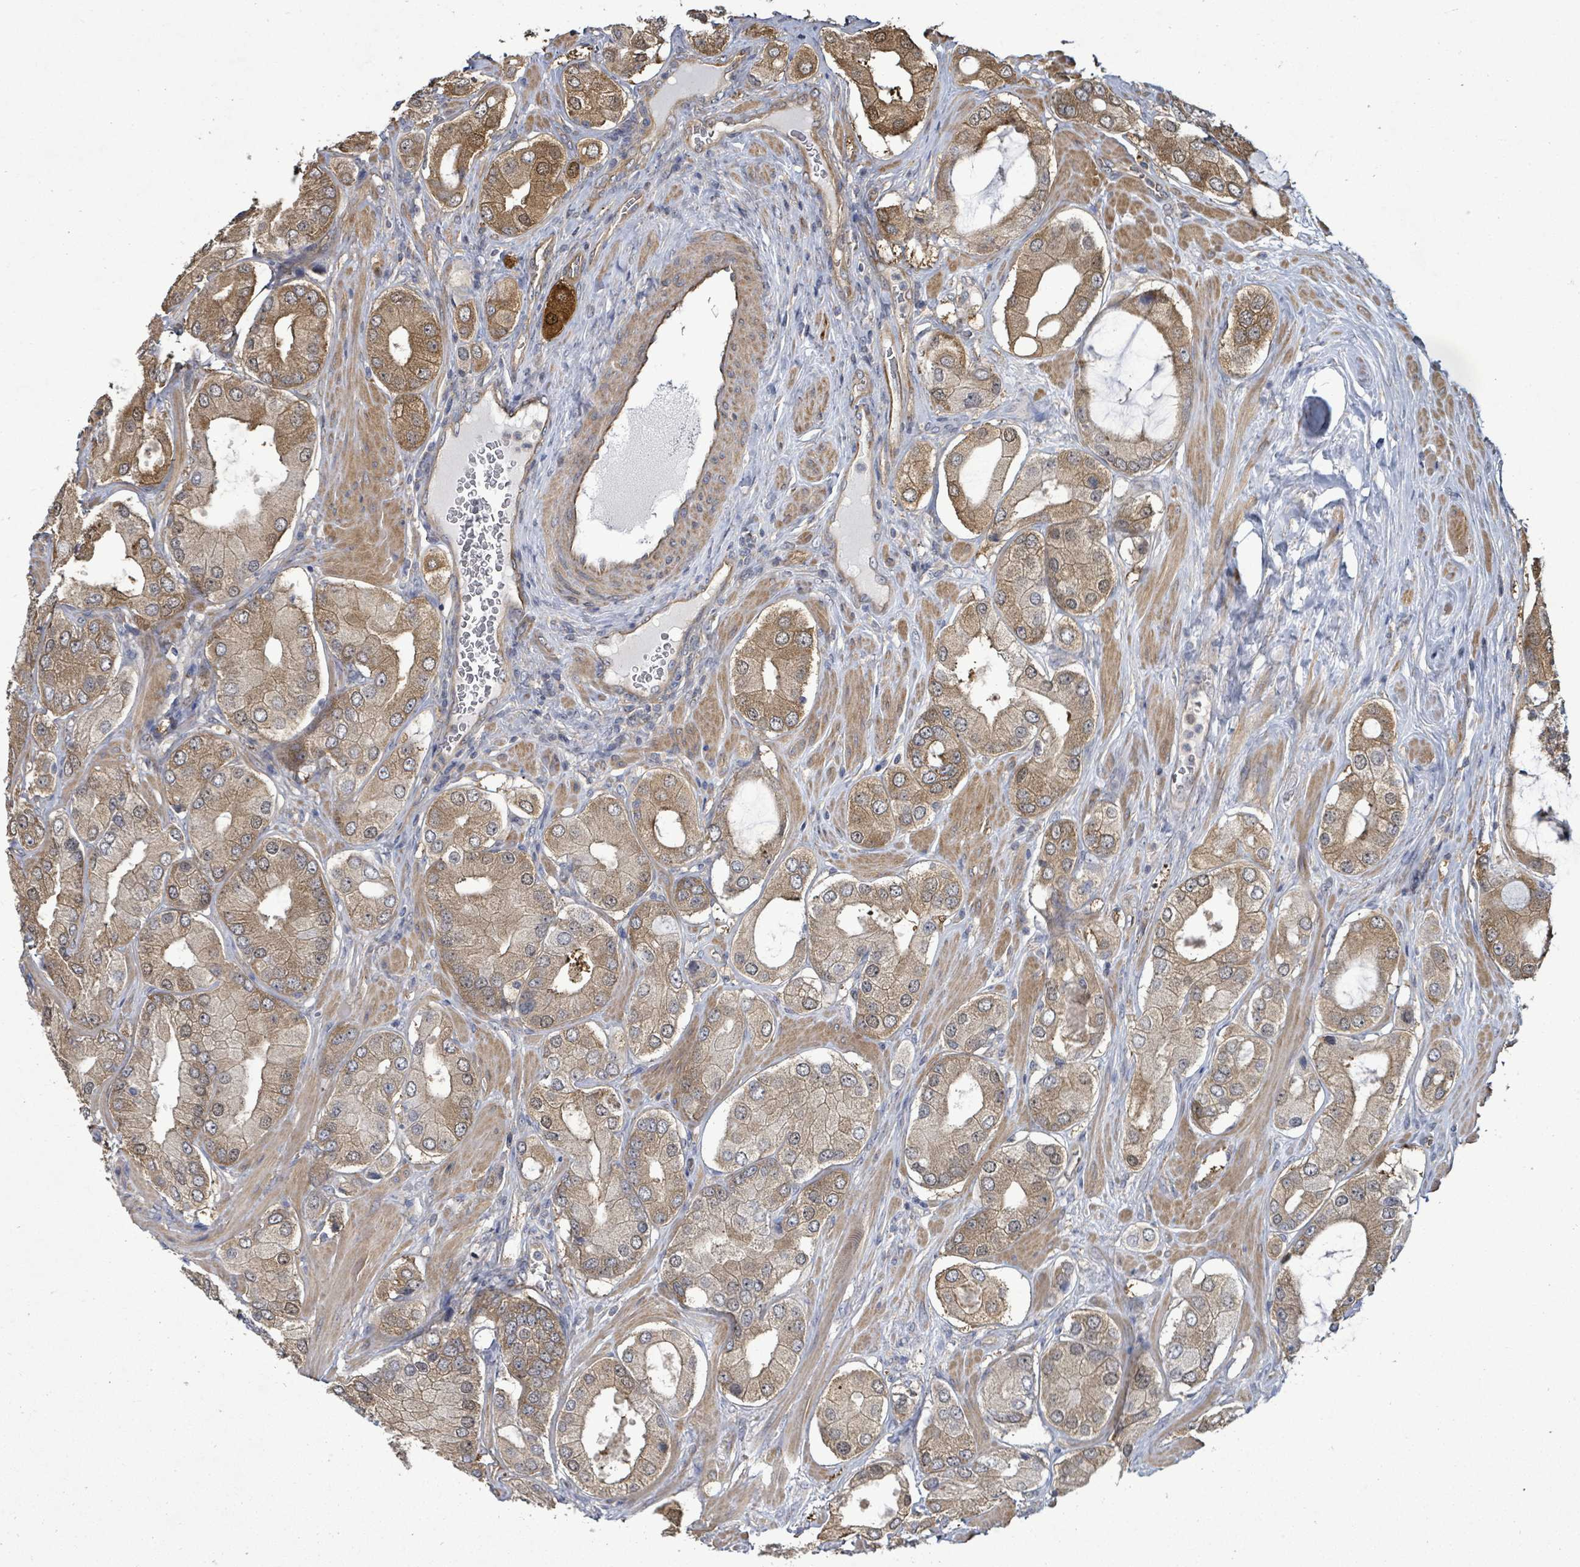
{"staining": {"intensity": "moderate", "quantity": "25%-75%", "location": "cytoplasmic/membranous"}, "tissue": "prostate cancer", "cell_type": "Tumor cells", "image_type": "cancer", "snomed": [{"axis": "morphology", "description": "Adenocarcinoma, Low grade"}, {"axis": "topography", "description": "Prostate"}], "caption": "A high-resolution photomicrograph shows immunohistochemistry staining of prostate cancer, which exhibits moderate cytoplasmic/membranous staining in approximately 25%-75% of tumor cells.", "gene": "KBTBD11", "patient": {"sex": "male", "age": 42}}